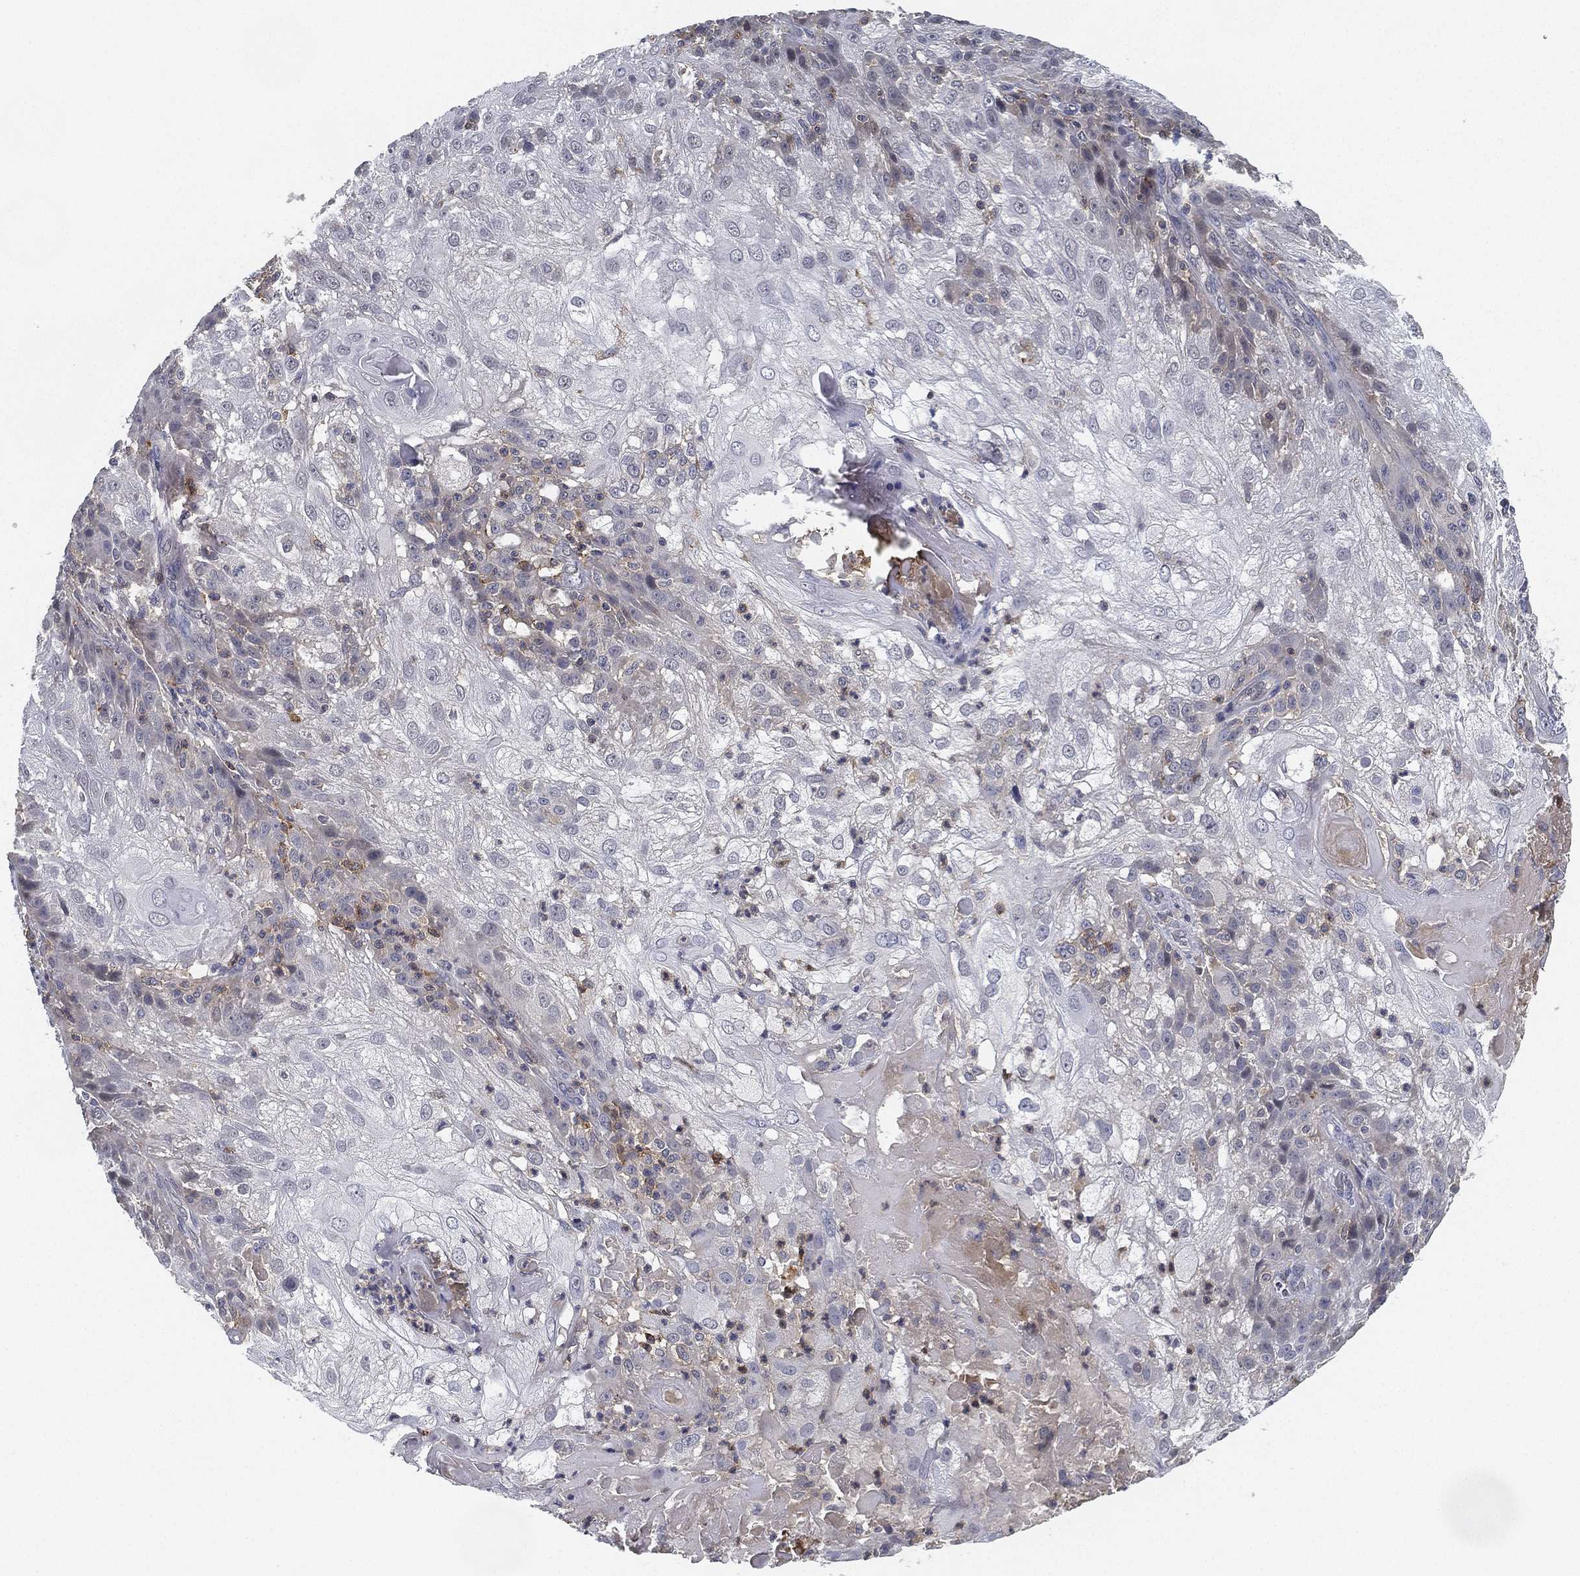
{"staining": {"intensity": "negative", "quantity": "none", "location": "none"}, "tissue": "skin cancer", "cell_type": "Tumor cells", "image_type": "cancer", "snomed": [{"axis": "morphology", "description": "Normal tissue, NOS"}, {"axis": "morphology", "description": "Squamous cell carcinoma, NOS"}, {"axis": "topography", "description": "Skin"}], "caption": "Immunohistochemistry (IHC) histopathology image of human skin squamous cell carcinoma stained for a protein (brown), which reveals no expression in tumor cells. Nuclei are stained in blue.", "gene": "CFAP251", "patient": {"sex": "female", "age": 83}}